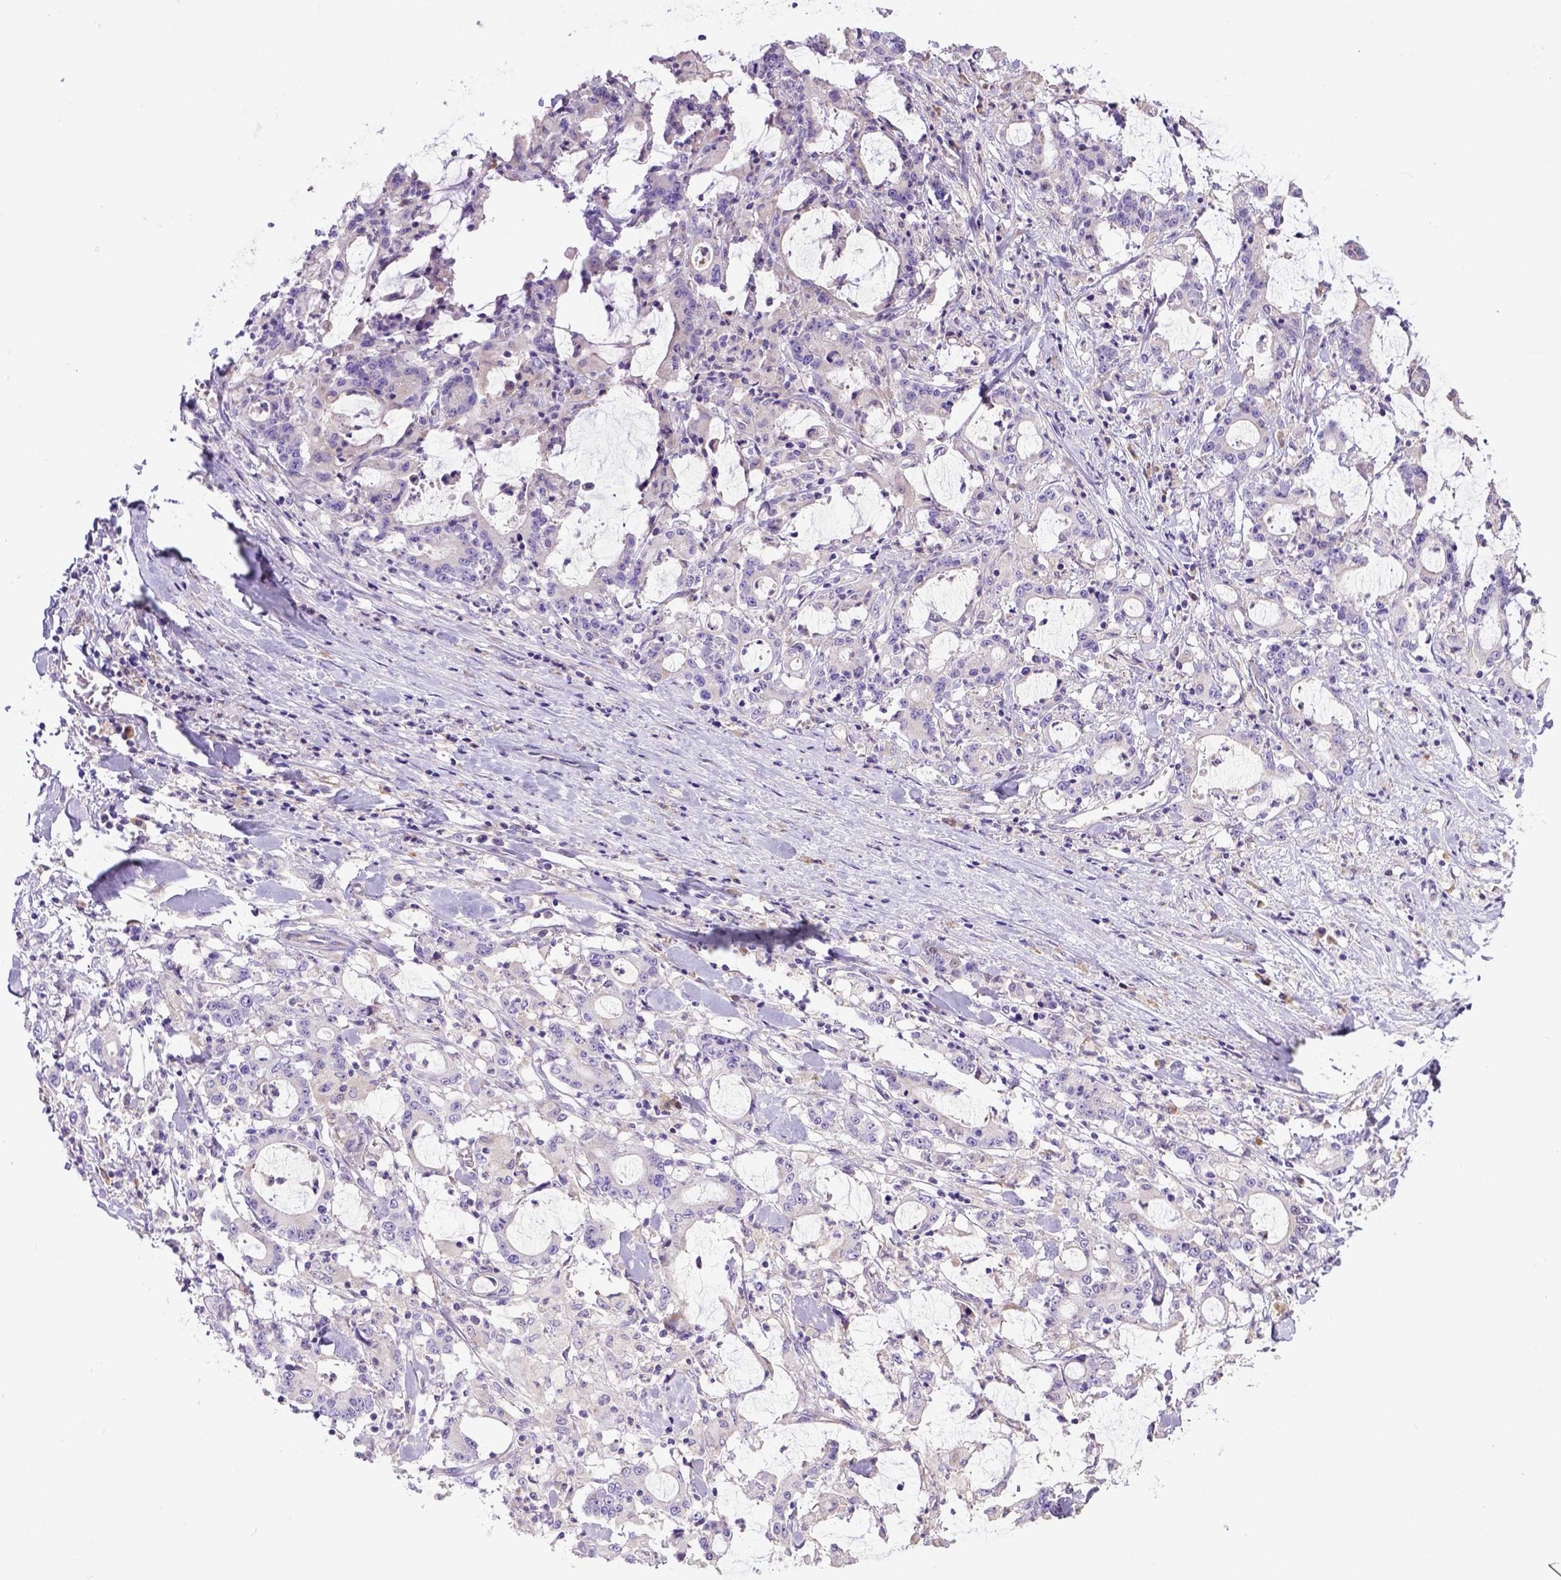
{"staining": {"intensity": "negative", "quantity": "none", "location": "none"}, "tissue": "stomach cancer", "cell_type": "Tumor cells", "image_type": "cancer", "snomed": [{"axis": "morphology", "description": "Adenocarcinoma, NOS"}, {"axis": "topography", "description": "Stomach, upper"}], "caption": "Tumor cells show no significant positivity in stomach adenocarcinoma.", "gene": "CFAP300", "patient": {"sex": "male", "age": 68}}